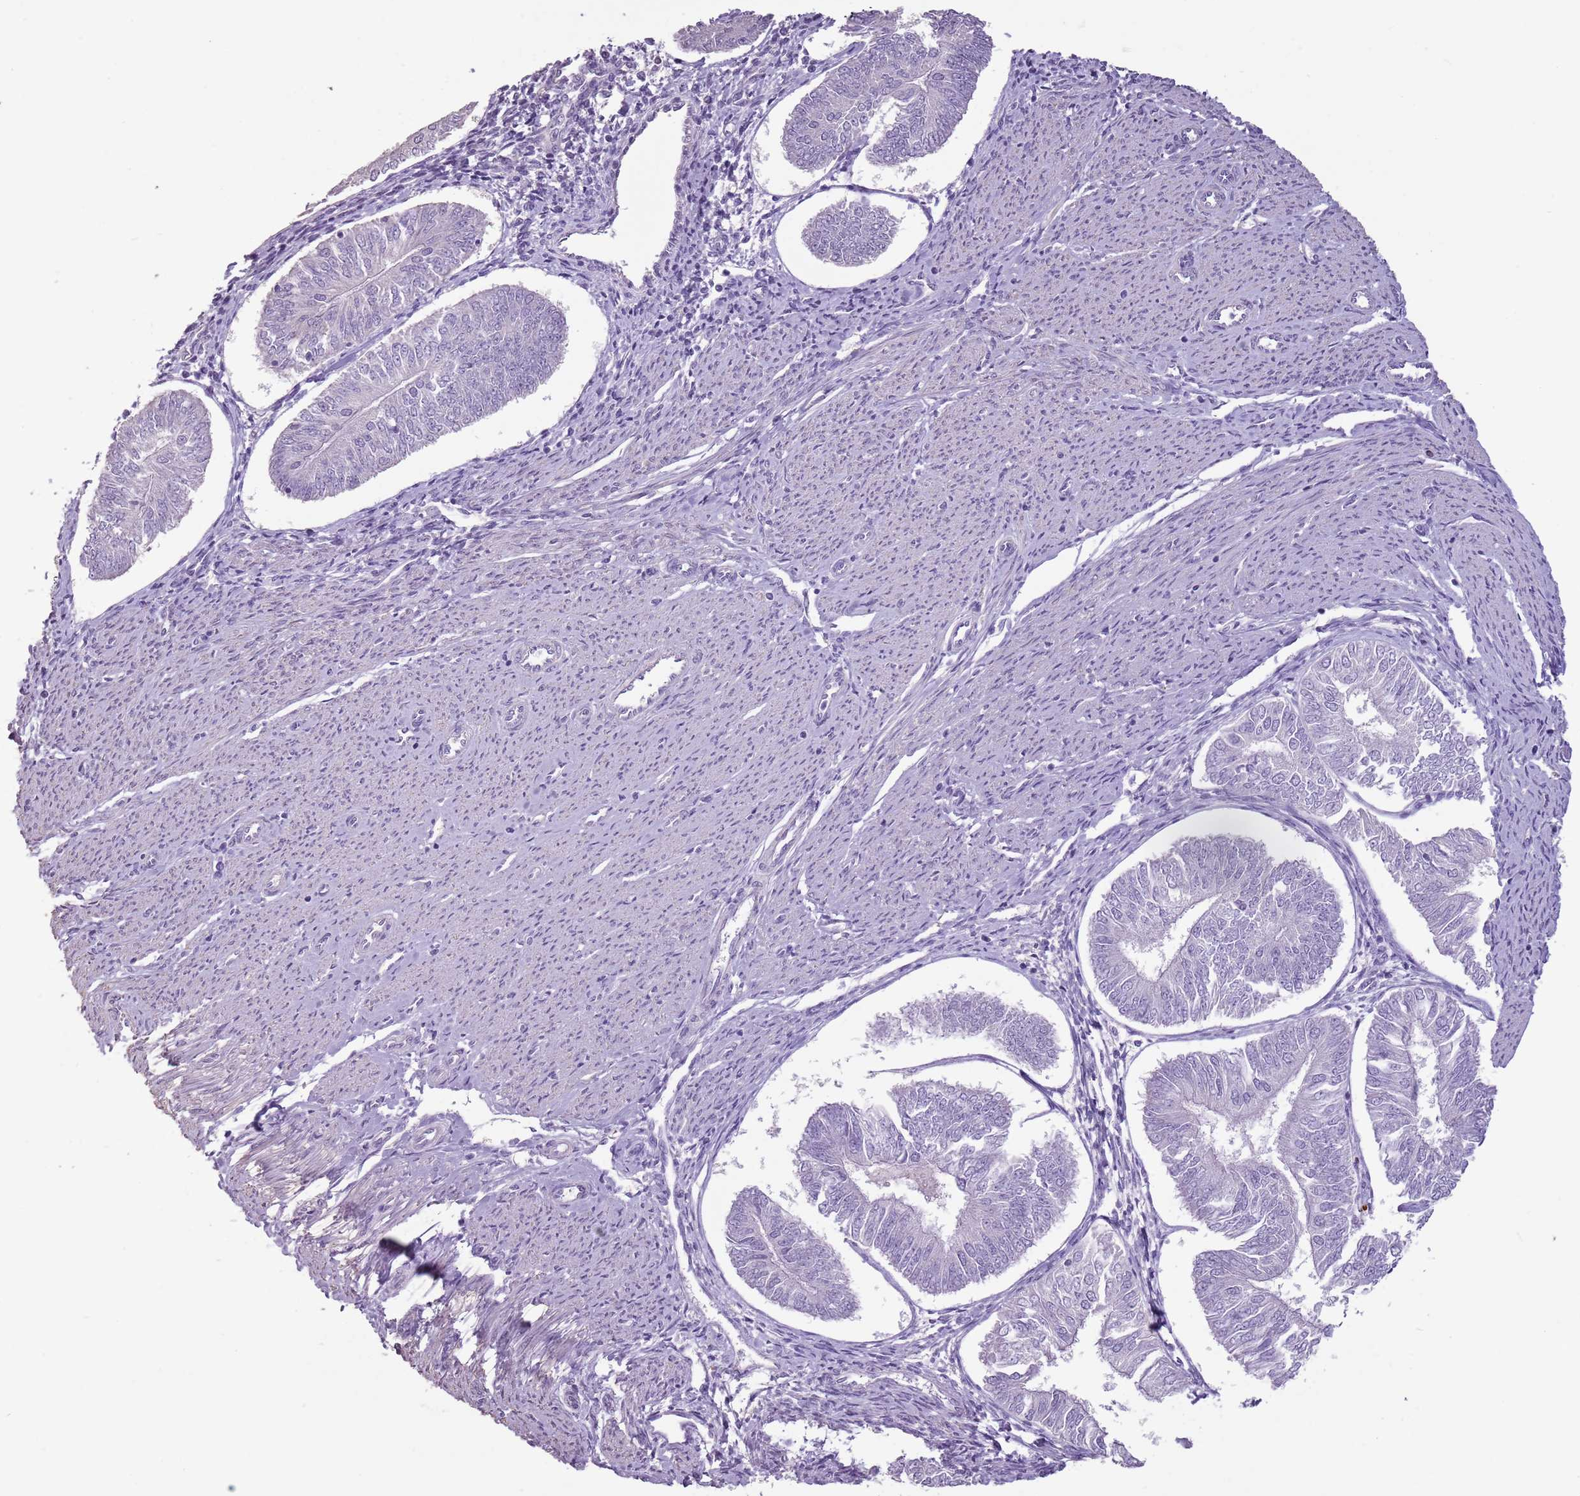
{"staining": {"intensity": "negative", "quantity": "none", "location": "none"}, "tissue": "endometrial cancer", "cell_type": "Tumor cells", "image_type": "cancer", "snomed": [{"axis": "morphology", "description": "Adenocarcinoma, NOS"}, {"axis": "topography", "description": "Endometrium"}], "caption": "A high-resolution micrograph shows immunohistochemistry staining of endometrial cancer (adenocarcinoma), which reveals no significant expression in tumor cells. (Immunohistochemistry (ihc), brightfield microscopy, high magnification).", "gene": "CELF6", "patient": {"sex": "female", "age": 58}}